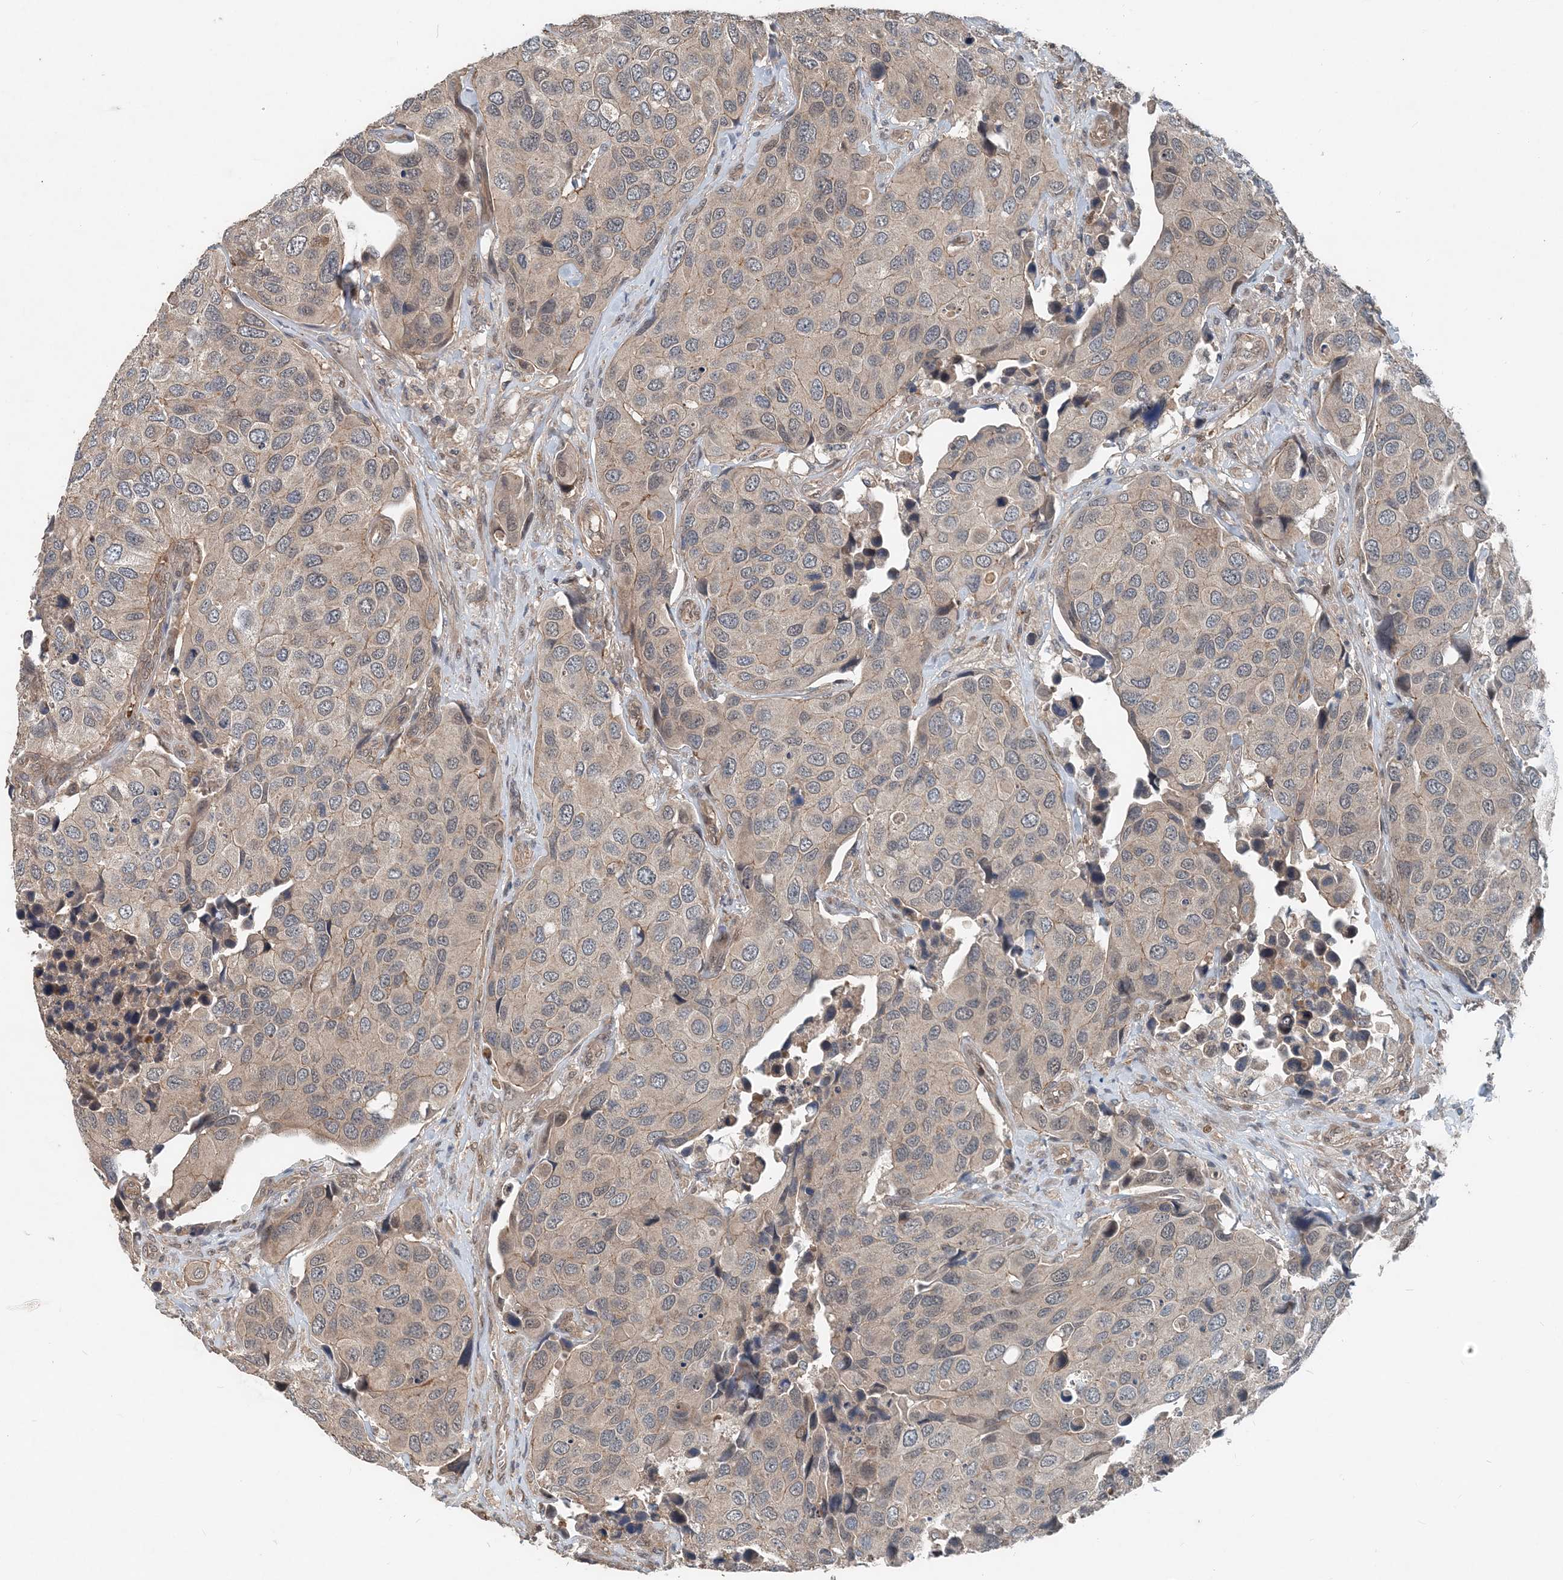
{"staining": {"intensity": "weak", "quantity": "25%-75%", "location": "cytoplasmic/membranous"}, "tissue": "urothelial cancer", "cell_type": "Tumor cells", "image_type": "cancer", "snomed": [{"axis": "morphology", "description": "Urothelial carcinoma, High grade"}, {"axis": "topography", "description": "Urinary bladder"}], "caption": "The immunohistochemical stain labels weak cytoplasmic/membranous positivity in tumor cells of high-grade urothelial carcinoma tissue.", "gene": "SMPD3", "patient": {"sex": "male", "age": 74}}